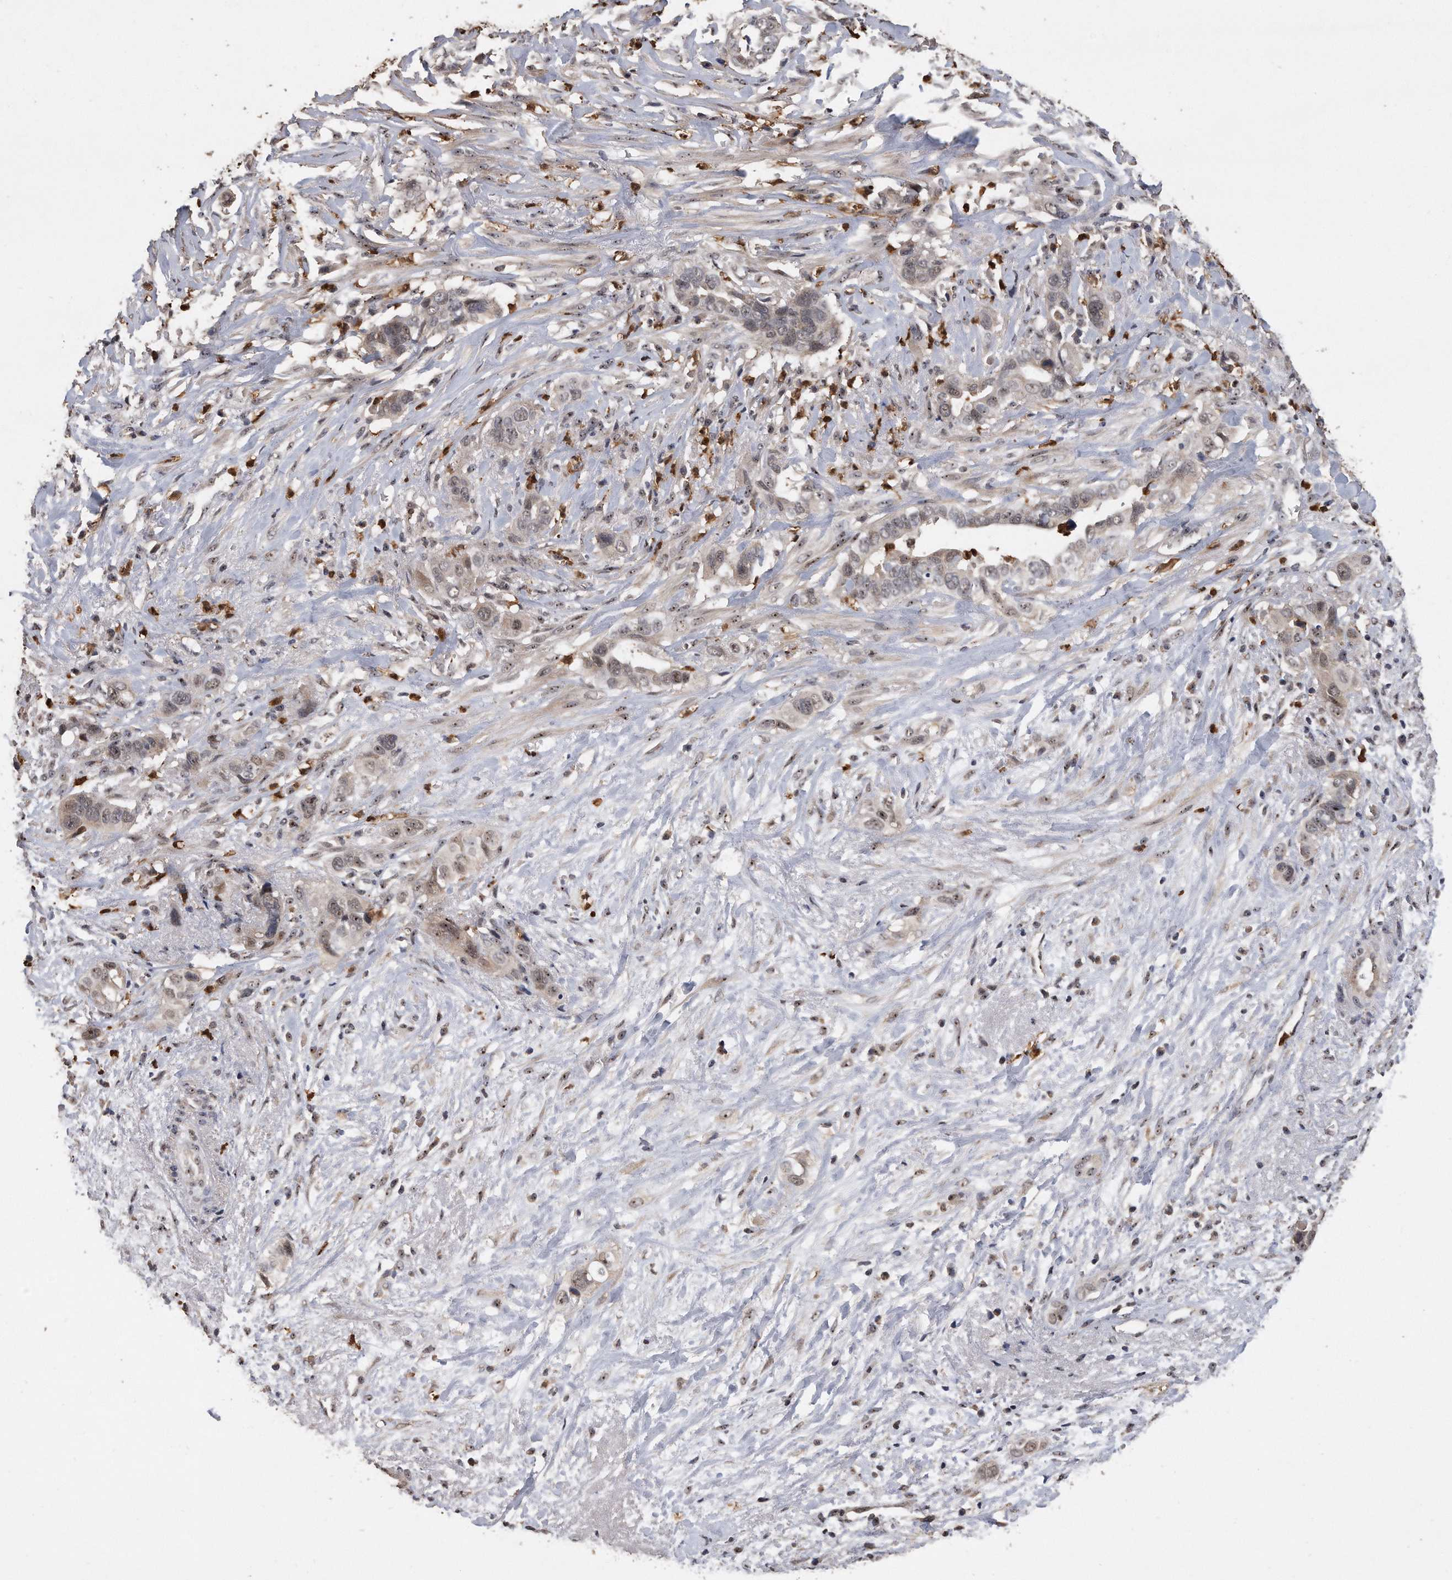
{"staining": {"intensity": "weak", "quantity": "25%-75%", "location": "cytoplasmic/membranous,nuclear"}, "tissue": "liver cancer", "cell_type": "Tumor cells", "image_type": "cancer", "snomed": [{"axis": "morphology", "description": "Cholangiocarcinoma"}, {"axis": "topography", "description": "Liver"}], "caption": "Immunohistochemical staining of liver cancer shows weak cytoplasmic/membranous and nuclear protein positivity in approximately 25%-75% of tumor cells. The protein is stained brown, and the nuclei are stained in blue (DAB IHC with brightfield microscopy, high magnification).", "gene": "PELO", "patient": {"sex": "female", "age": 79}}